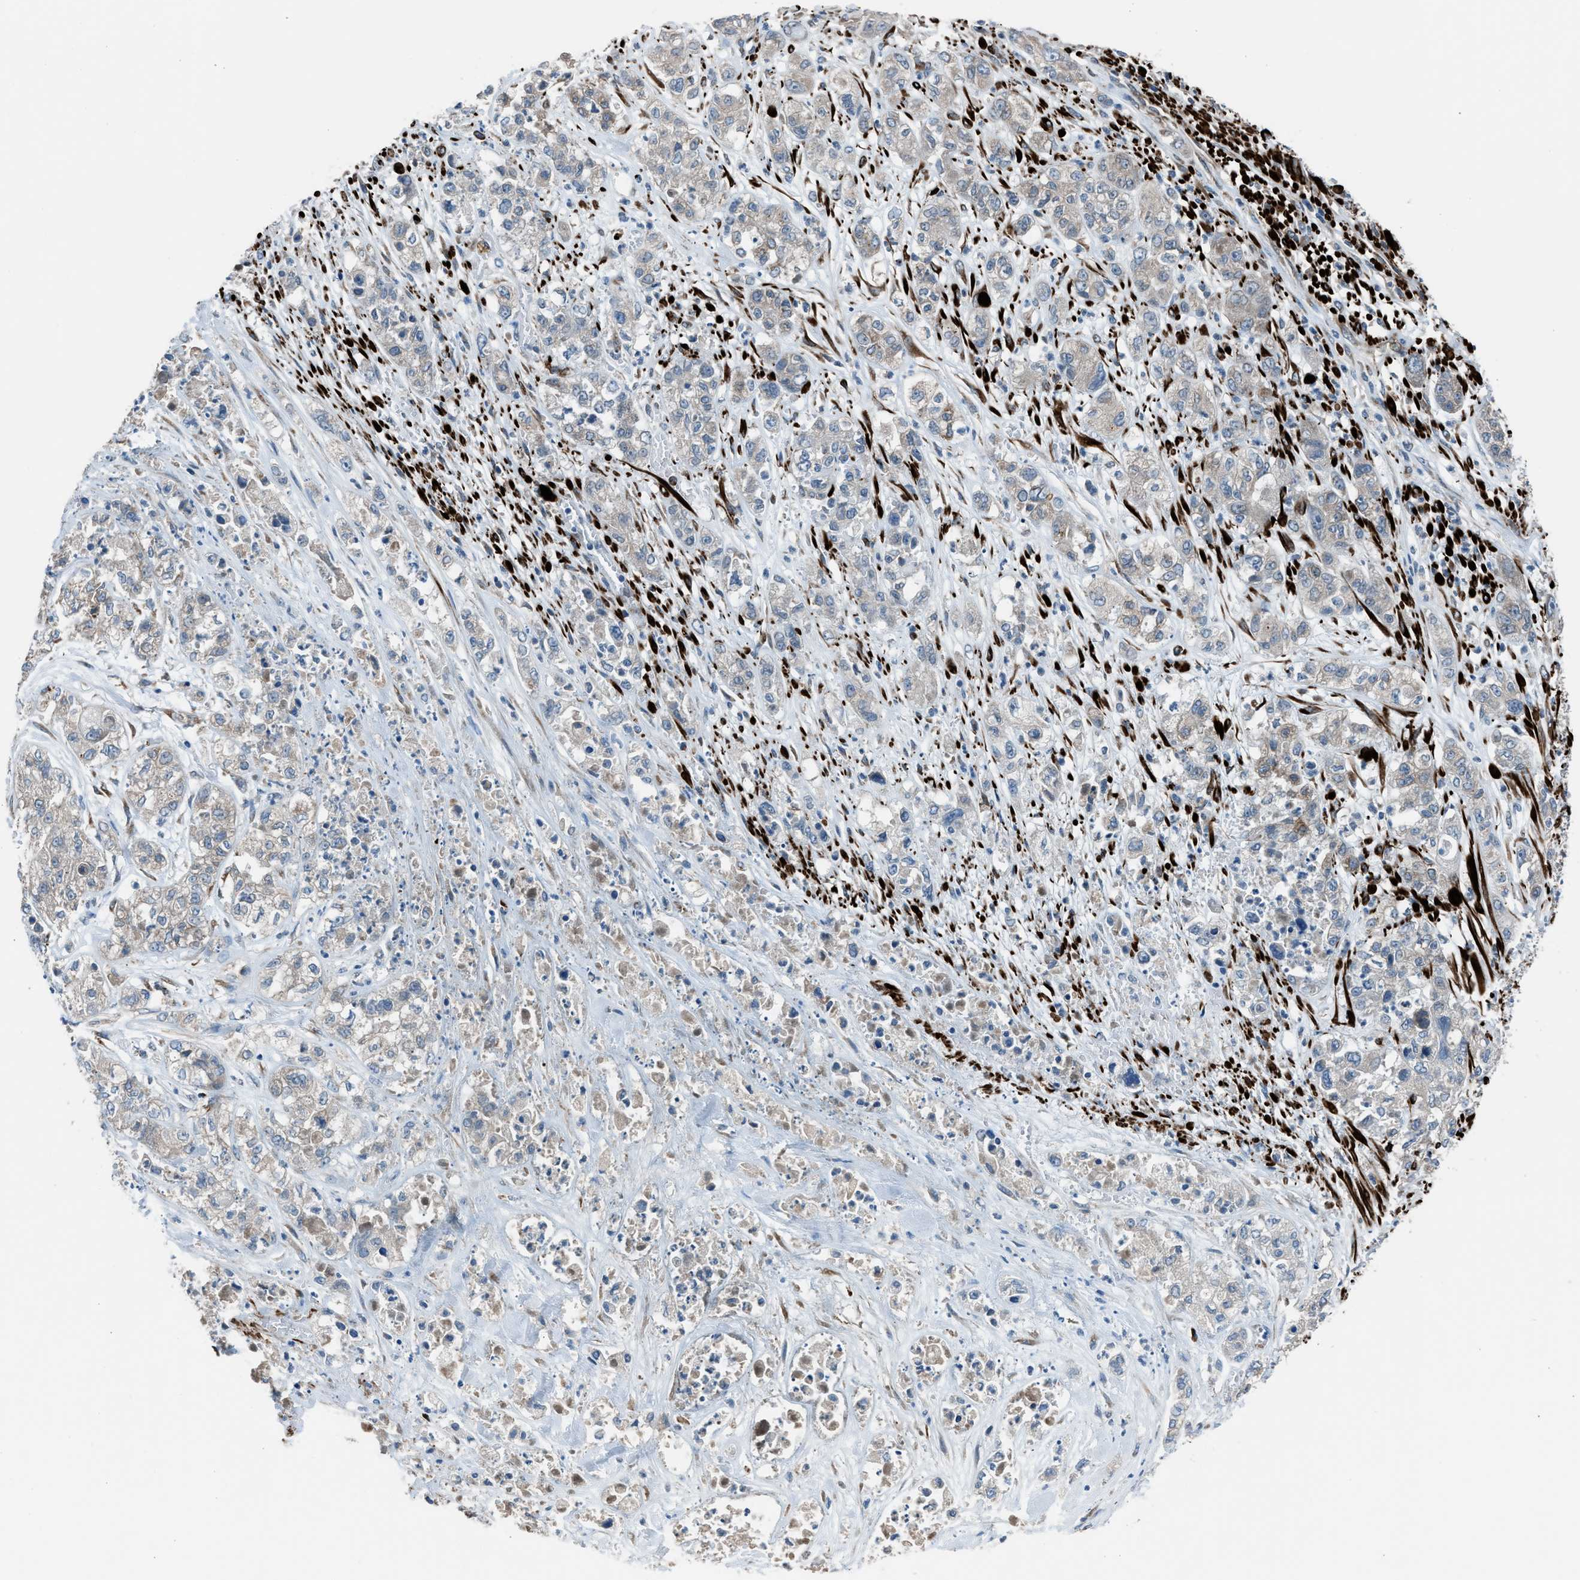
{"staining": {"intensity": "negative", "quantity": "none", "location": "none"}, "tissue": "pancreatic cancer", "cell_type": "Tumor cells", "image_type": "cancer", "snomed": [{"axis": "morphology", "description": "Adenocarcinoma, NOS"}, {"axis": "topography", "description": "Pancreas"}], "caption": "An IHC image of pancreatic cancer is shown. There is no staining in tumor cells of pancreatic cancer.", "gene": "LMBR1", "patient": {"sex": "female", "age": 78}}